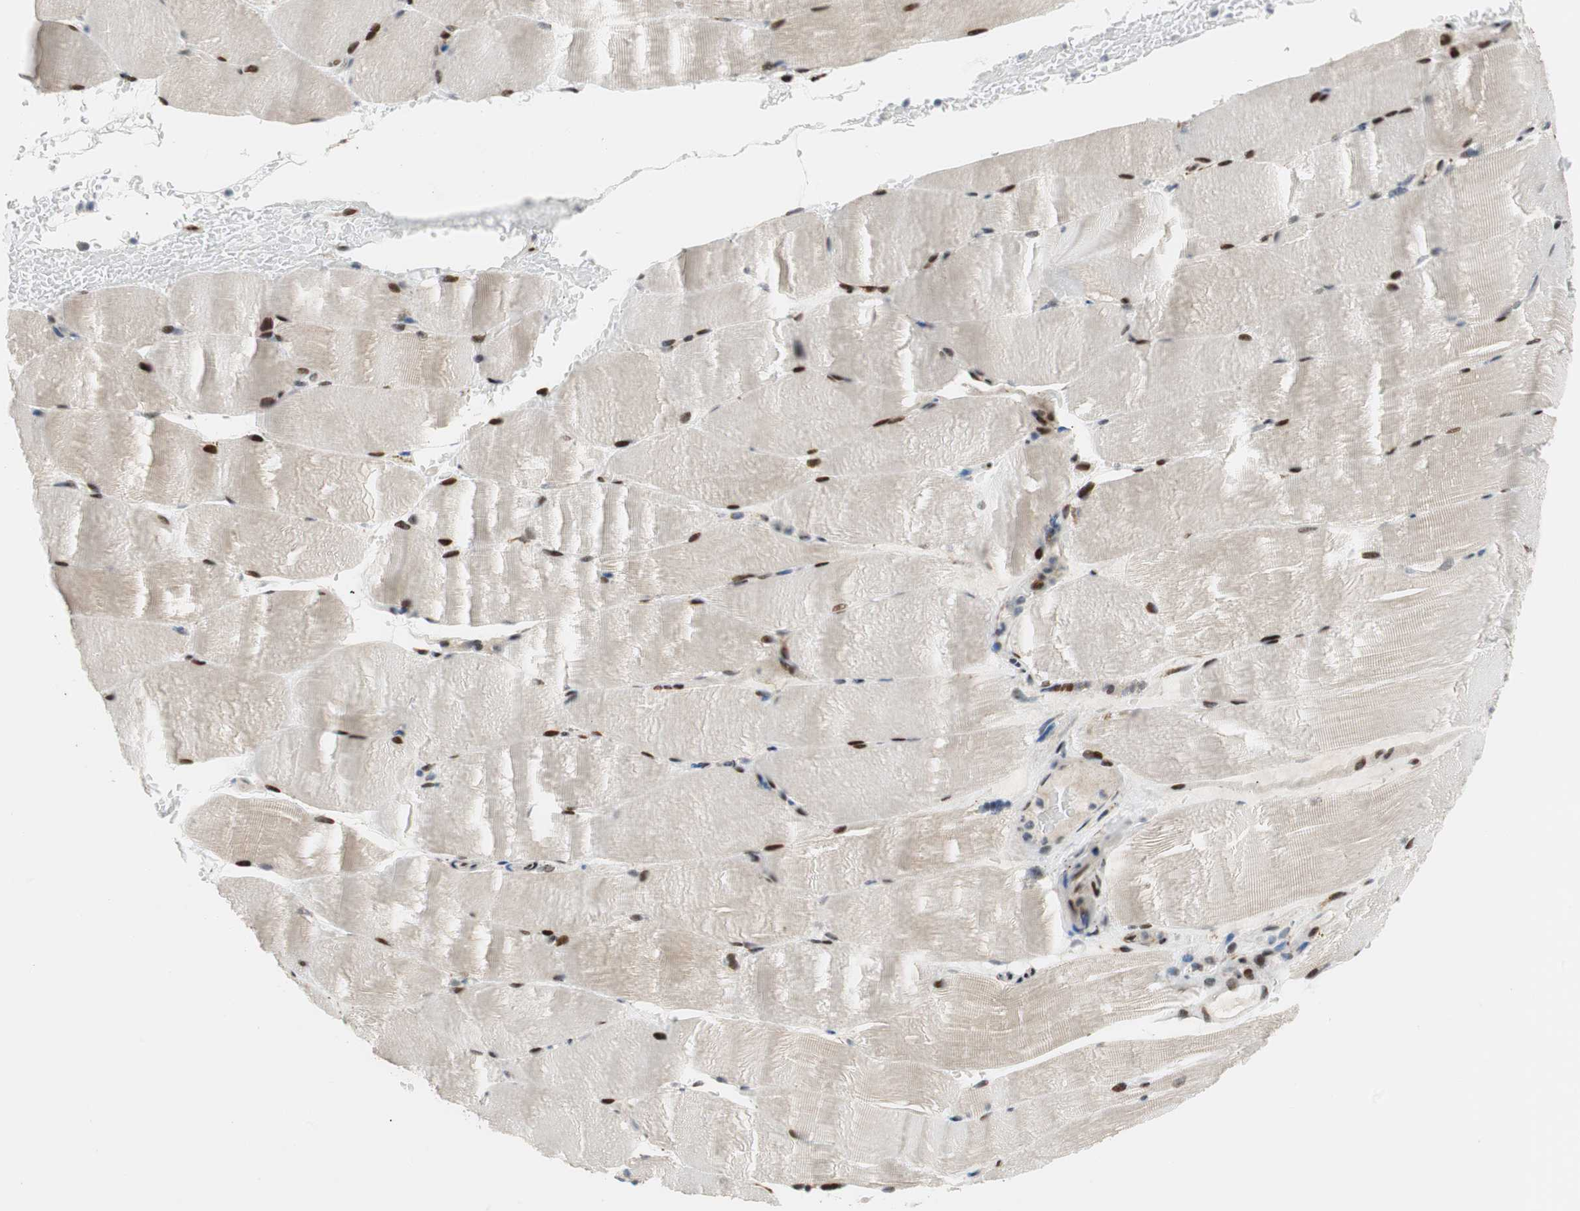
{"staining": {"intensity": "moderate", "quantity": "25%-75%", "location": "nuclear"}, "tissue": "skeletal muscle", "cell_type": "Myocytes", "image_type": "normal", "snomed": [{"axis": "morphology", "description": "Normal tissue, NOS"}, {"axis": "topography", "description": "Skeletal muscle"}, {"axis": "topography", "description": "Parathyroid gland"}], "caption": "A photomicrograph of skeletal muscle stained for a protein demonstrates moderate nuclear brown staining in myocytes.", "gene": "FBXO44", "patient": {"sex": "female", "age": 37}}